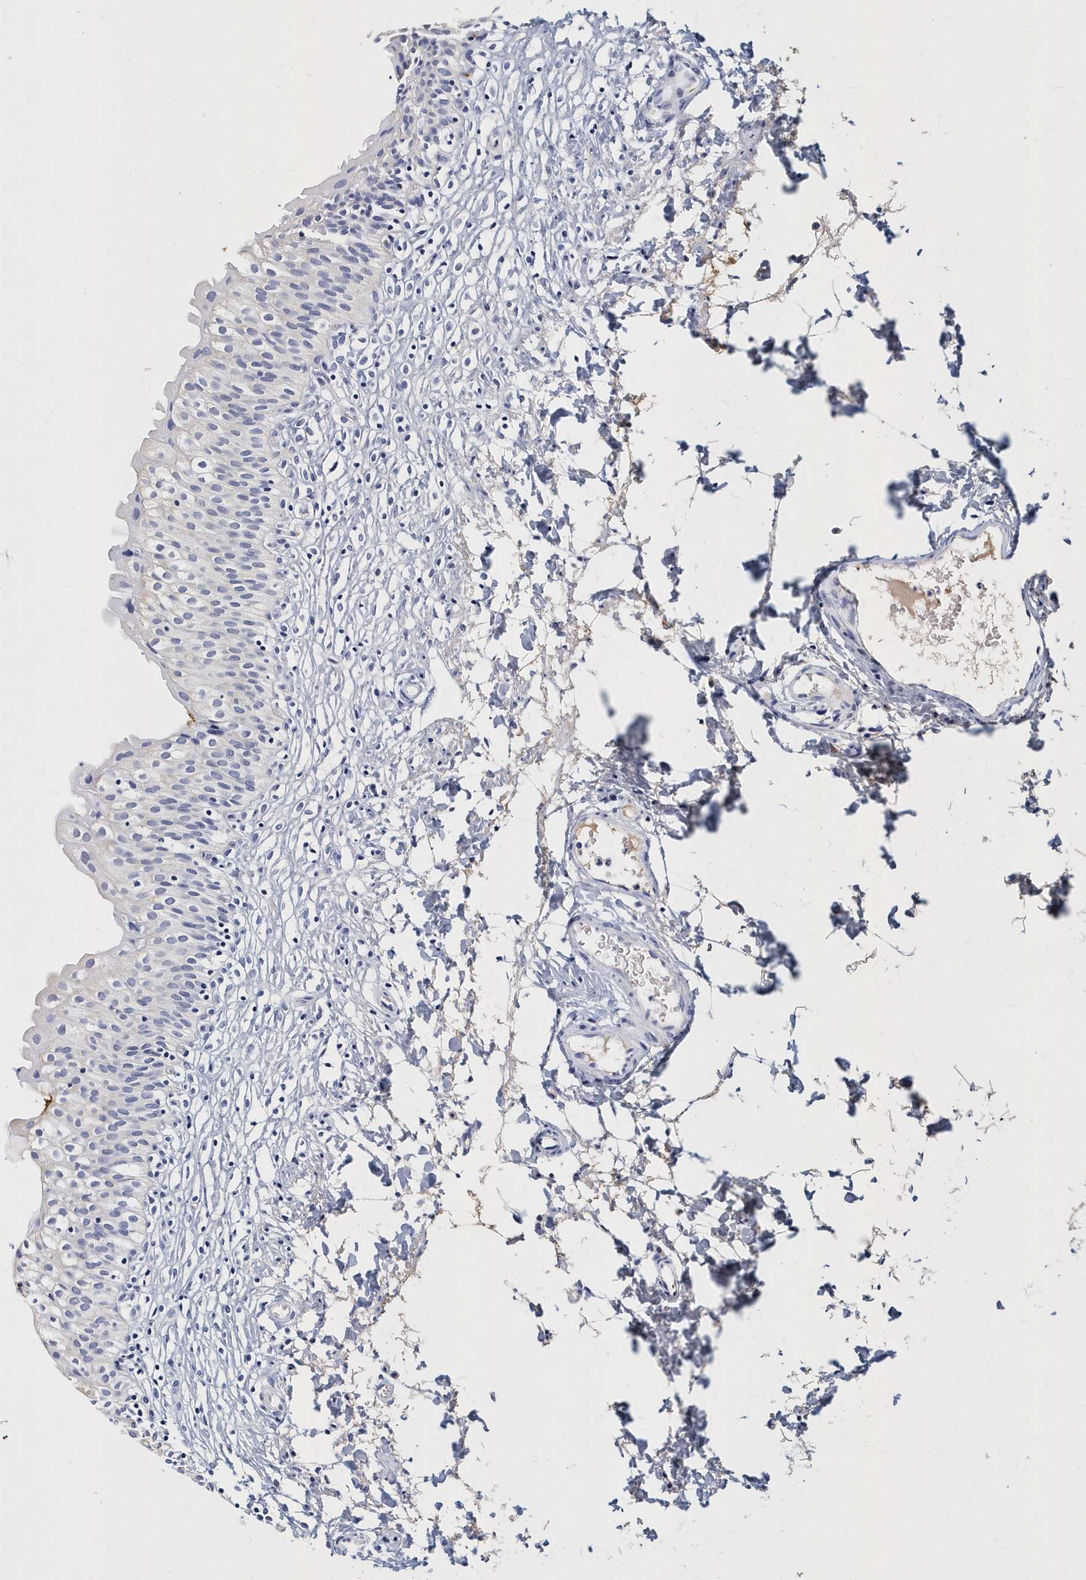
{"staining": {"intensity": "negative", "quantity": "none", "location": "none"}, "tissue": "urinary bladder", "cell_type": "Urothelial cells", "image_type": "normal", "snomed": [{"axis": "morphology", "description": "Normal tissue, NOS"}, {"axis": "topography", "description": "Urinary bladder"}], "caption": "DAB immunohistochemical staining of unremarkable urinary bladder reveals no significant staining in urothelial cells.", "gene": "ITGA2B", "patient": {"sex": "male", "age": 55}}